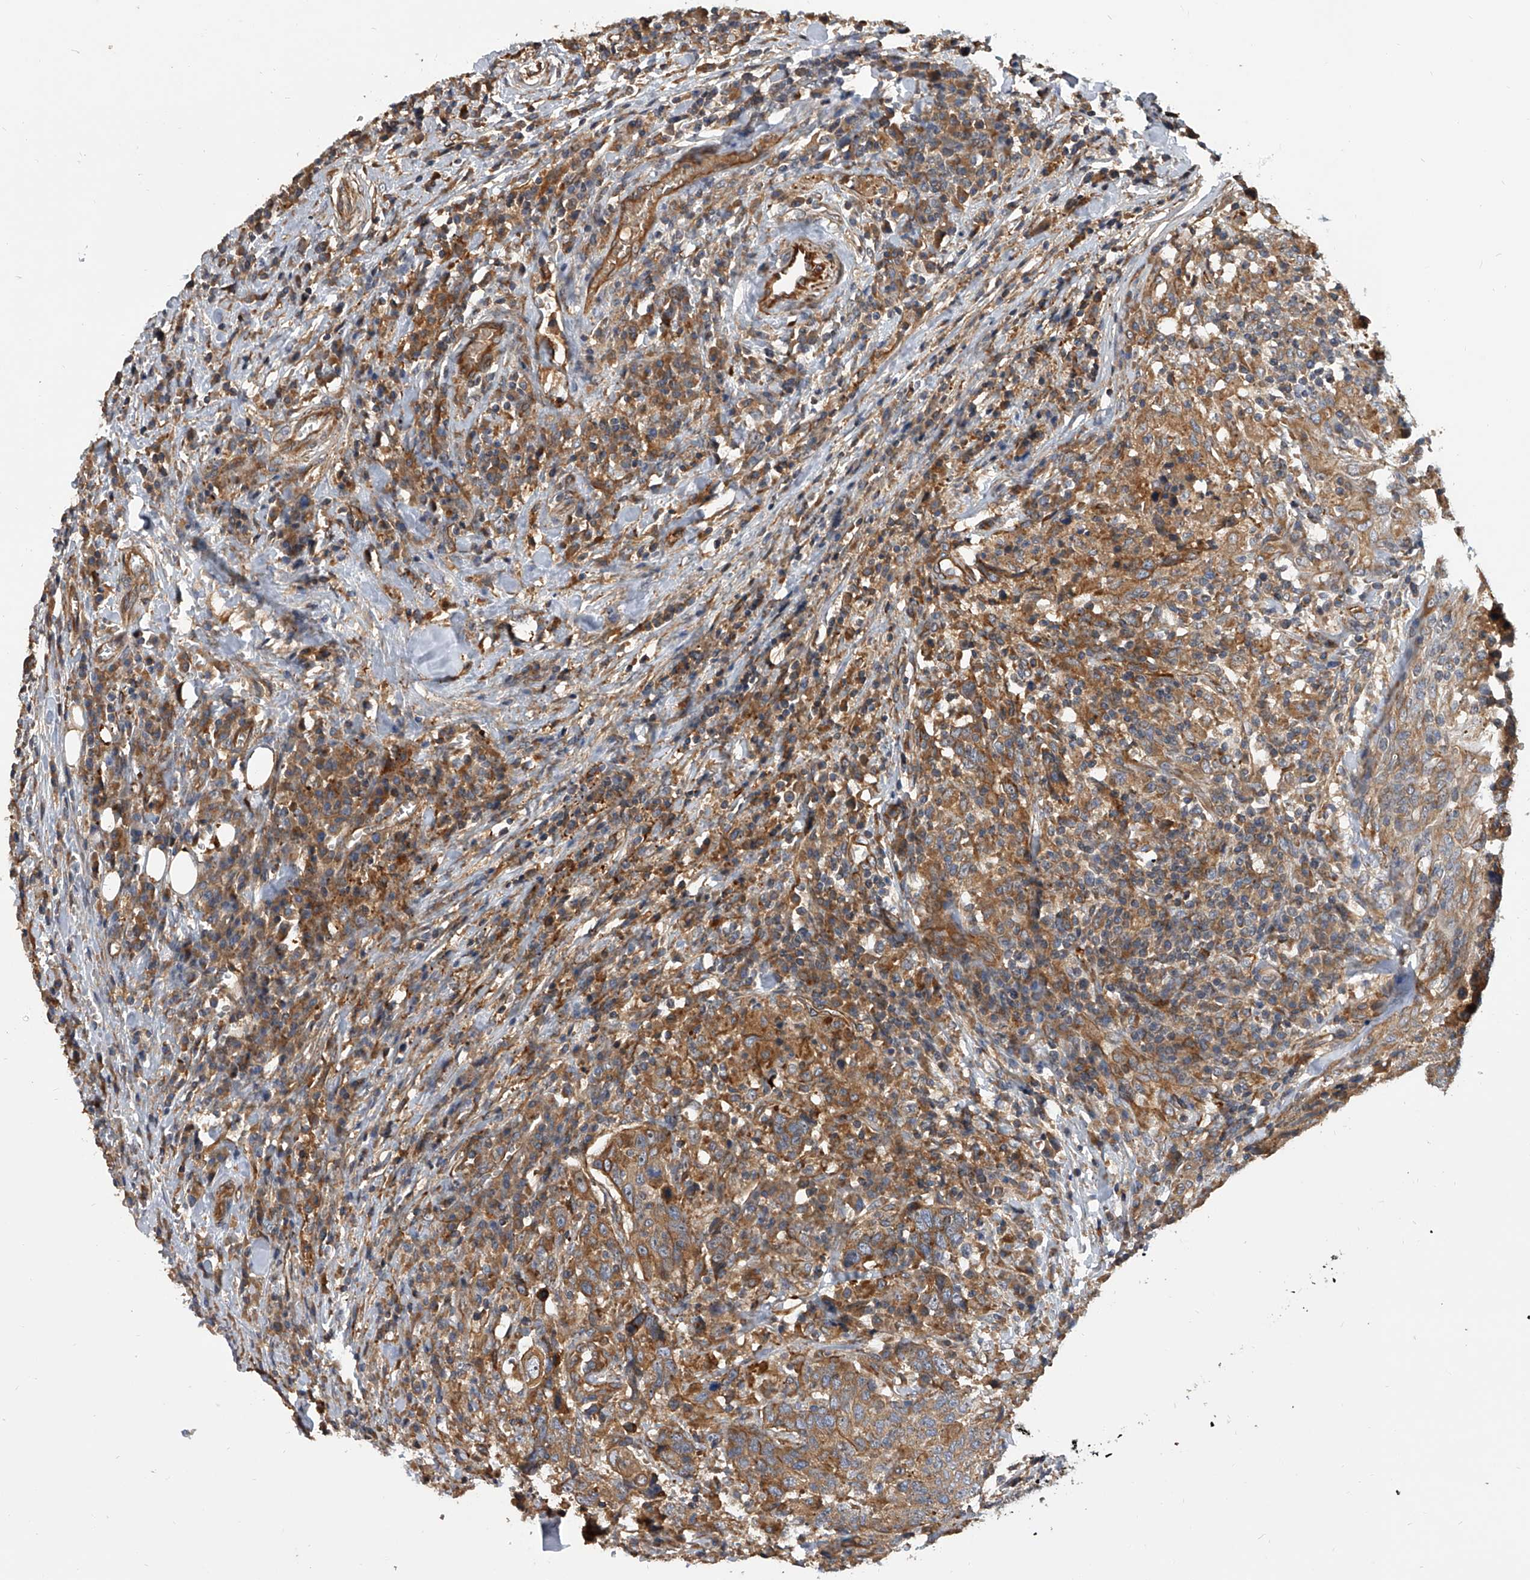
{"staining": {"intensity": "moderate", "quantity": ">75%", "location": "cytoplasmic/membranous"}, "tissue": "head and neck cancer", "cell_type": "Tumor cells", "image_type": "cancer", "snomed": [{"axis": "morphology", "description": "Squamous cell carcinoma, NOS"}, {"axis": "topography", "description": "Head-Neck"}], "caption": "Immunohistochemical staining of squamous cell carcinoma (head and neck) demonstrates moderate cytoplasmic/membranous protein staining in approximately >75% of tumor cells. (brown staining indicates protein expression, while blue staining denotes nuclei).", "gene": "EXOC4", "patient": {"sex": "male", "age": 66}}